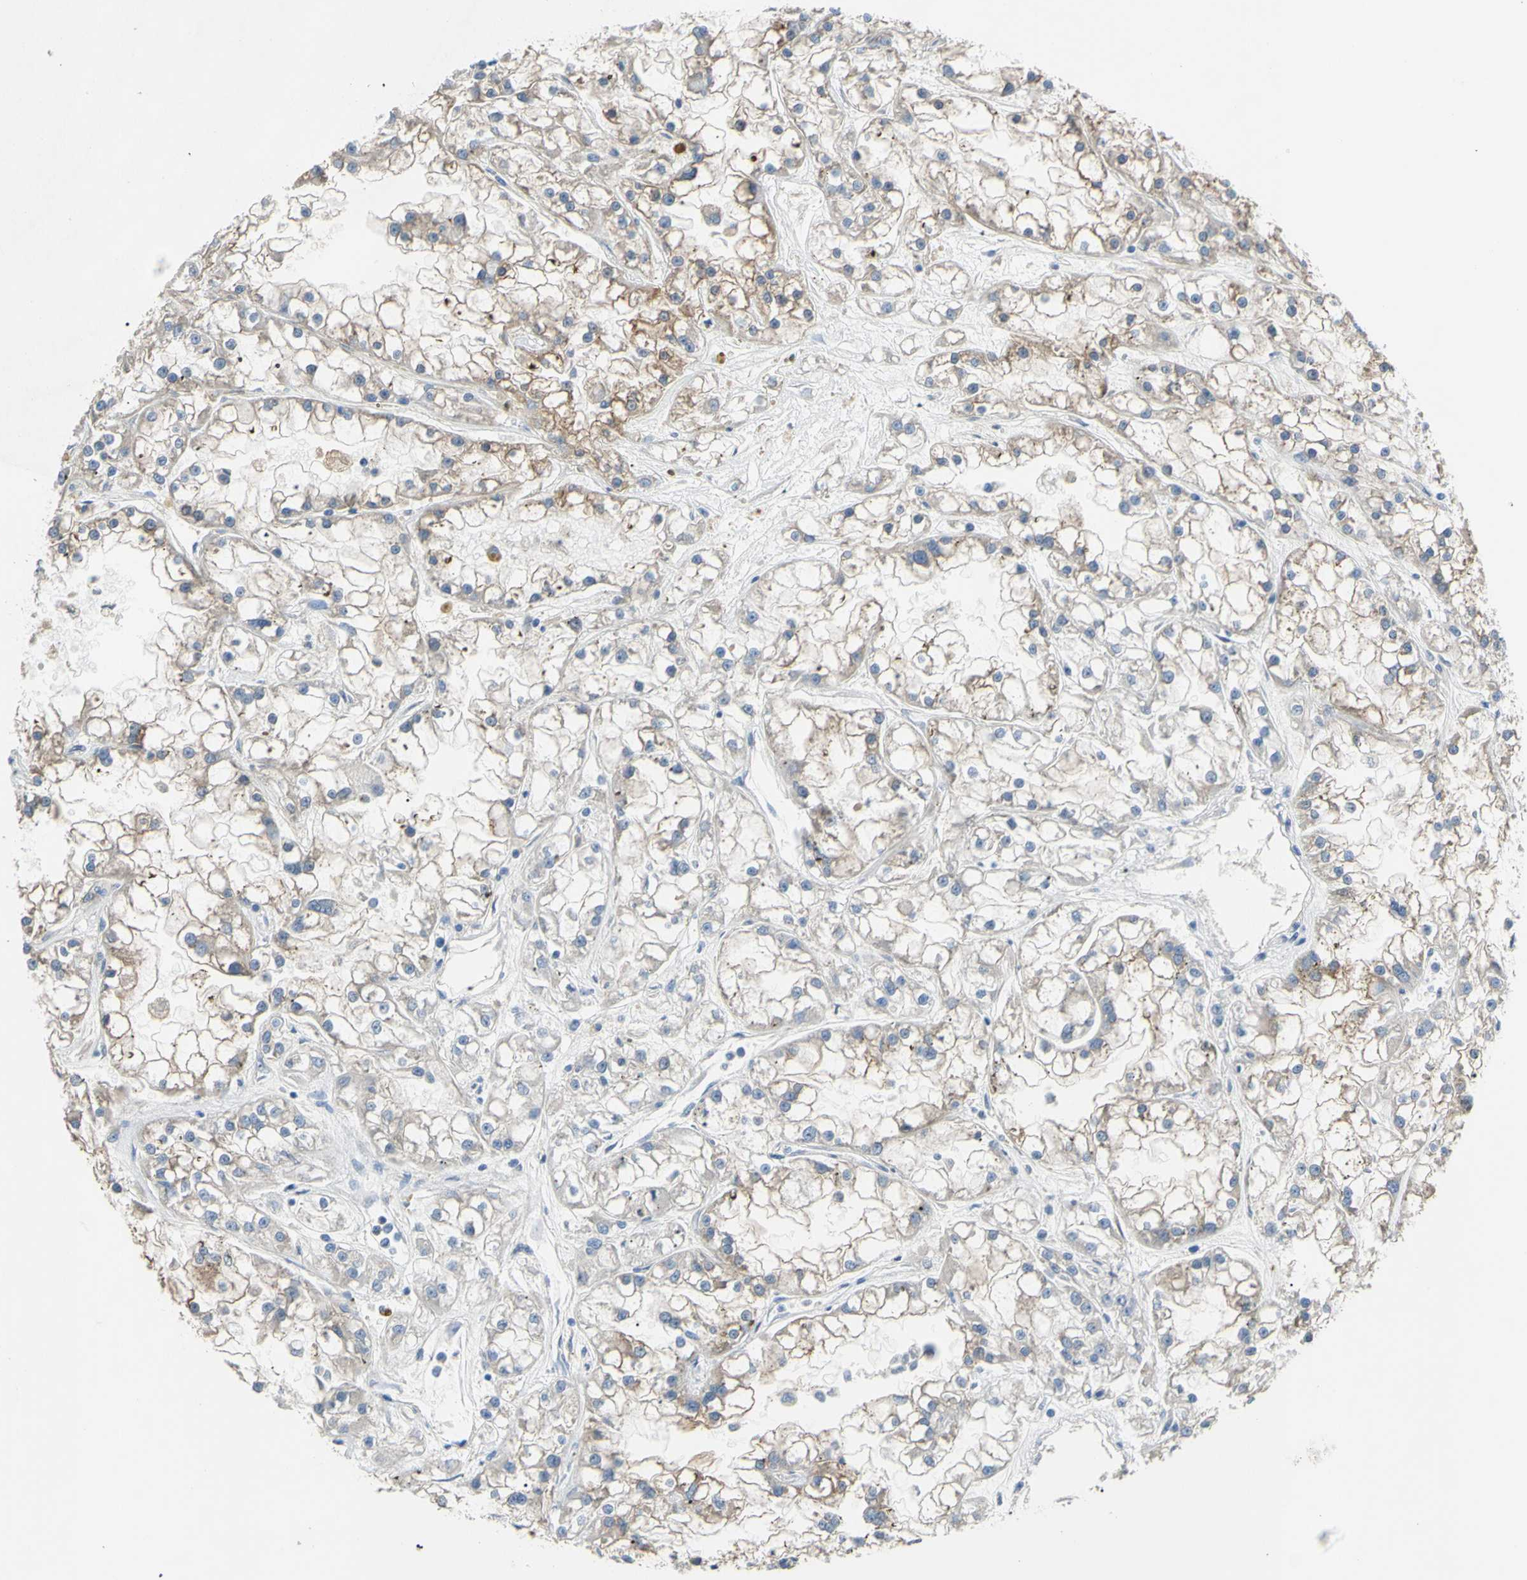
{"staining": {"intensity": "weak", "quantity": "25%-75%", "location": "cytoplasmic/membranous"}, "tissue": "renal cancer", "cell_type": "Tumor cells", "image_type": "cancer", "snomed": [{"axis": "morphology", "description": "Adenocarcinoma, NOS"}, {"axis": "topography", "description": "Kidney"}], "caption": "Immunohistochemical staining of human renal adenocarcinoma displays weak cytoplasmic/membranous protein expression in approximately 25%-75% of tumor cells.", "gene": "TMEM59L", "patient": {"sex": "female", "age": 52}}